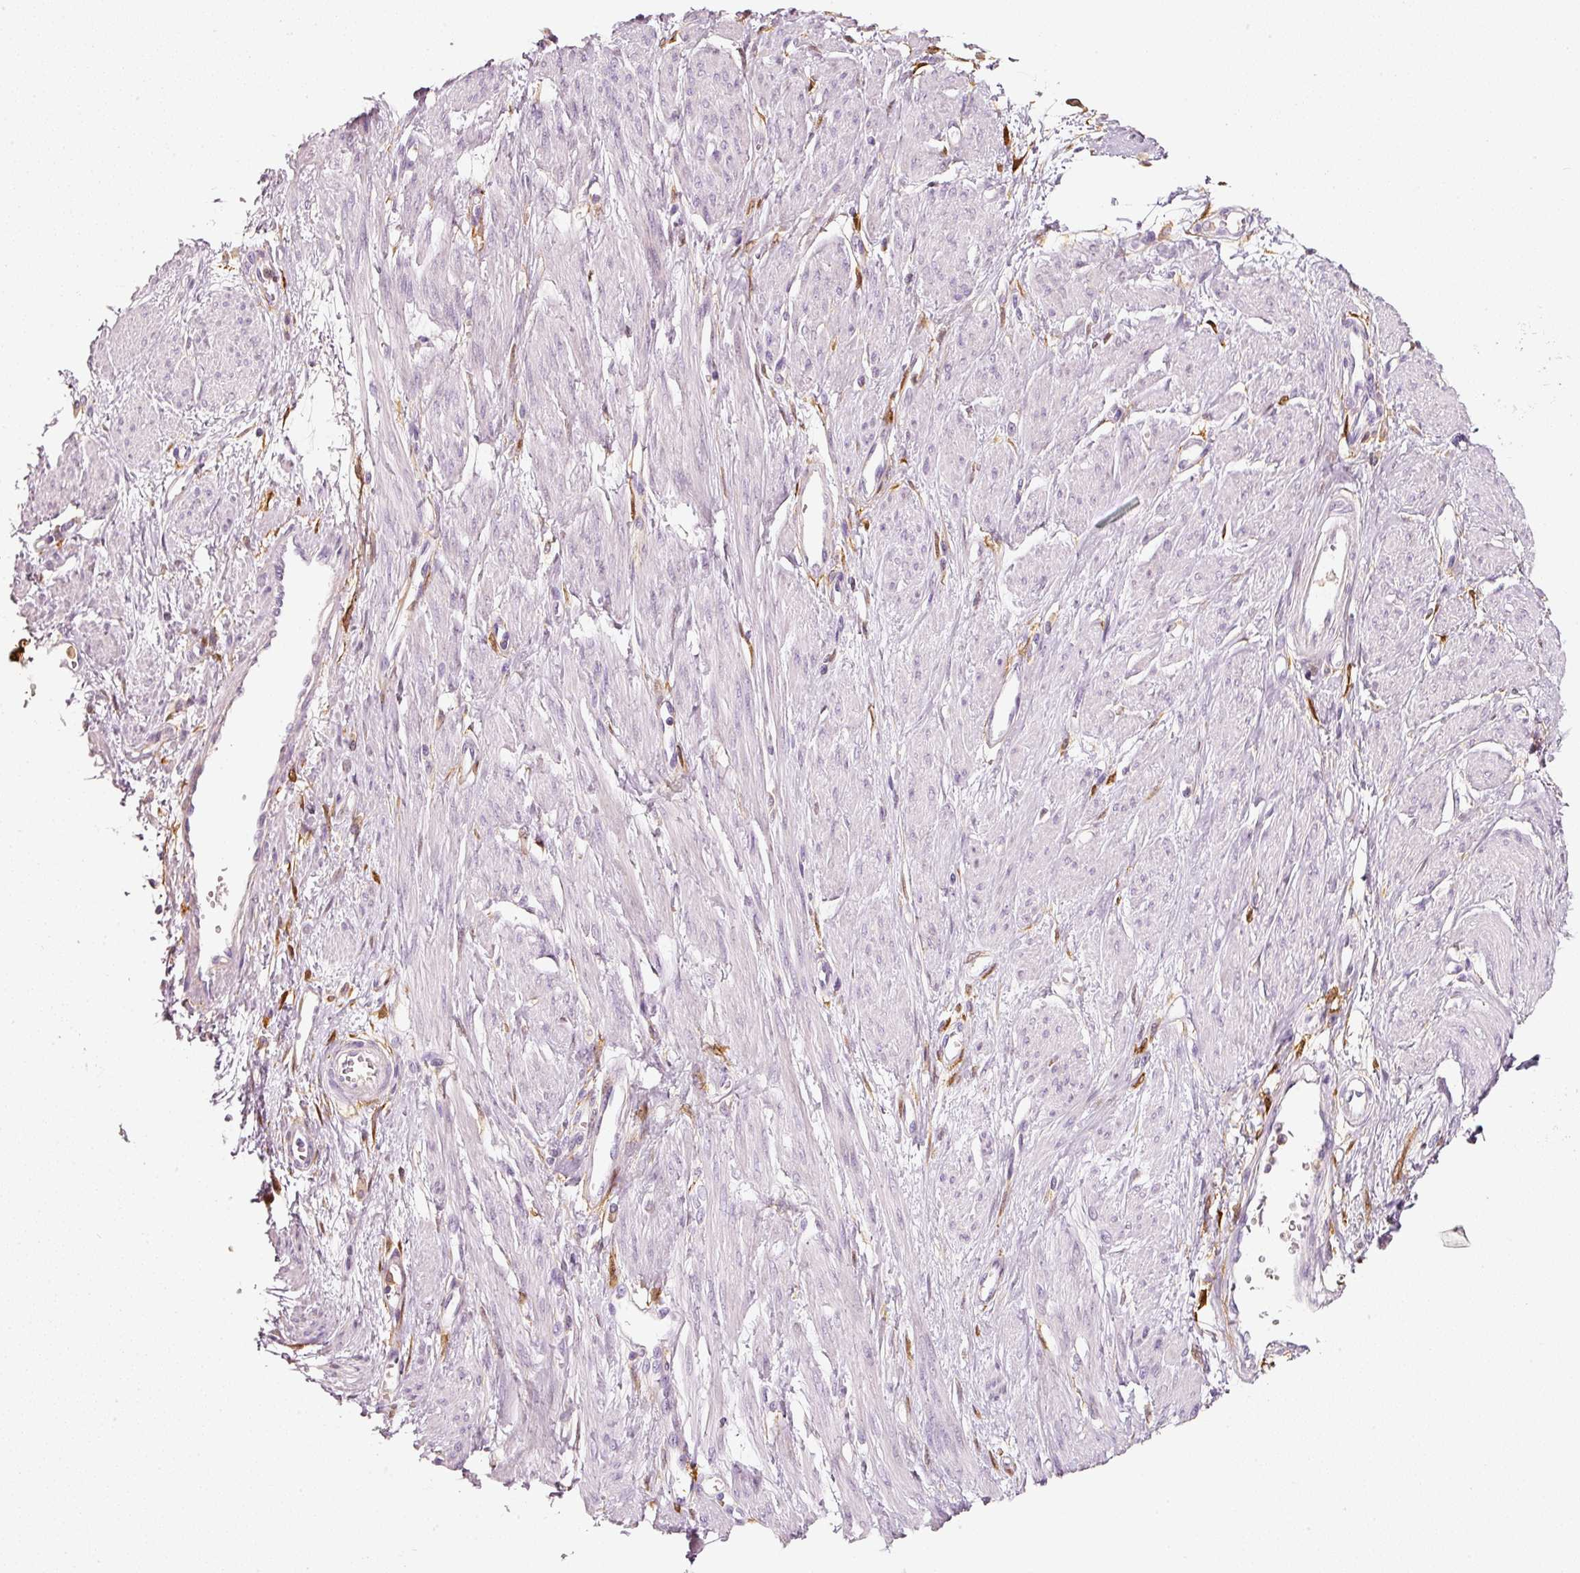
{"staining": {"intensity": "negative", "quantity": "none", "location": "none"}, "tissue": "smooth muscle", "cell_type": "Smooth muscle cells", "image_type": "normal", "snomed": [{"axis": "morphology", "description": "Normal tissue, NOS"}, {"axis": "topography", "description": "Smooth muscle"}, {"axis": "topography", "description": "Uterus"}], "caption": "A micrograph of smooth muscle stained for a protein exhibits no brown staining in smooth muscle cells.", "gene": "IQGAP2", "patient": {"sex": "female", "age": 39}}